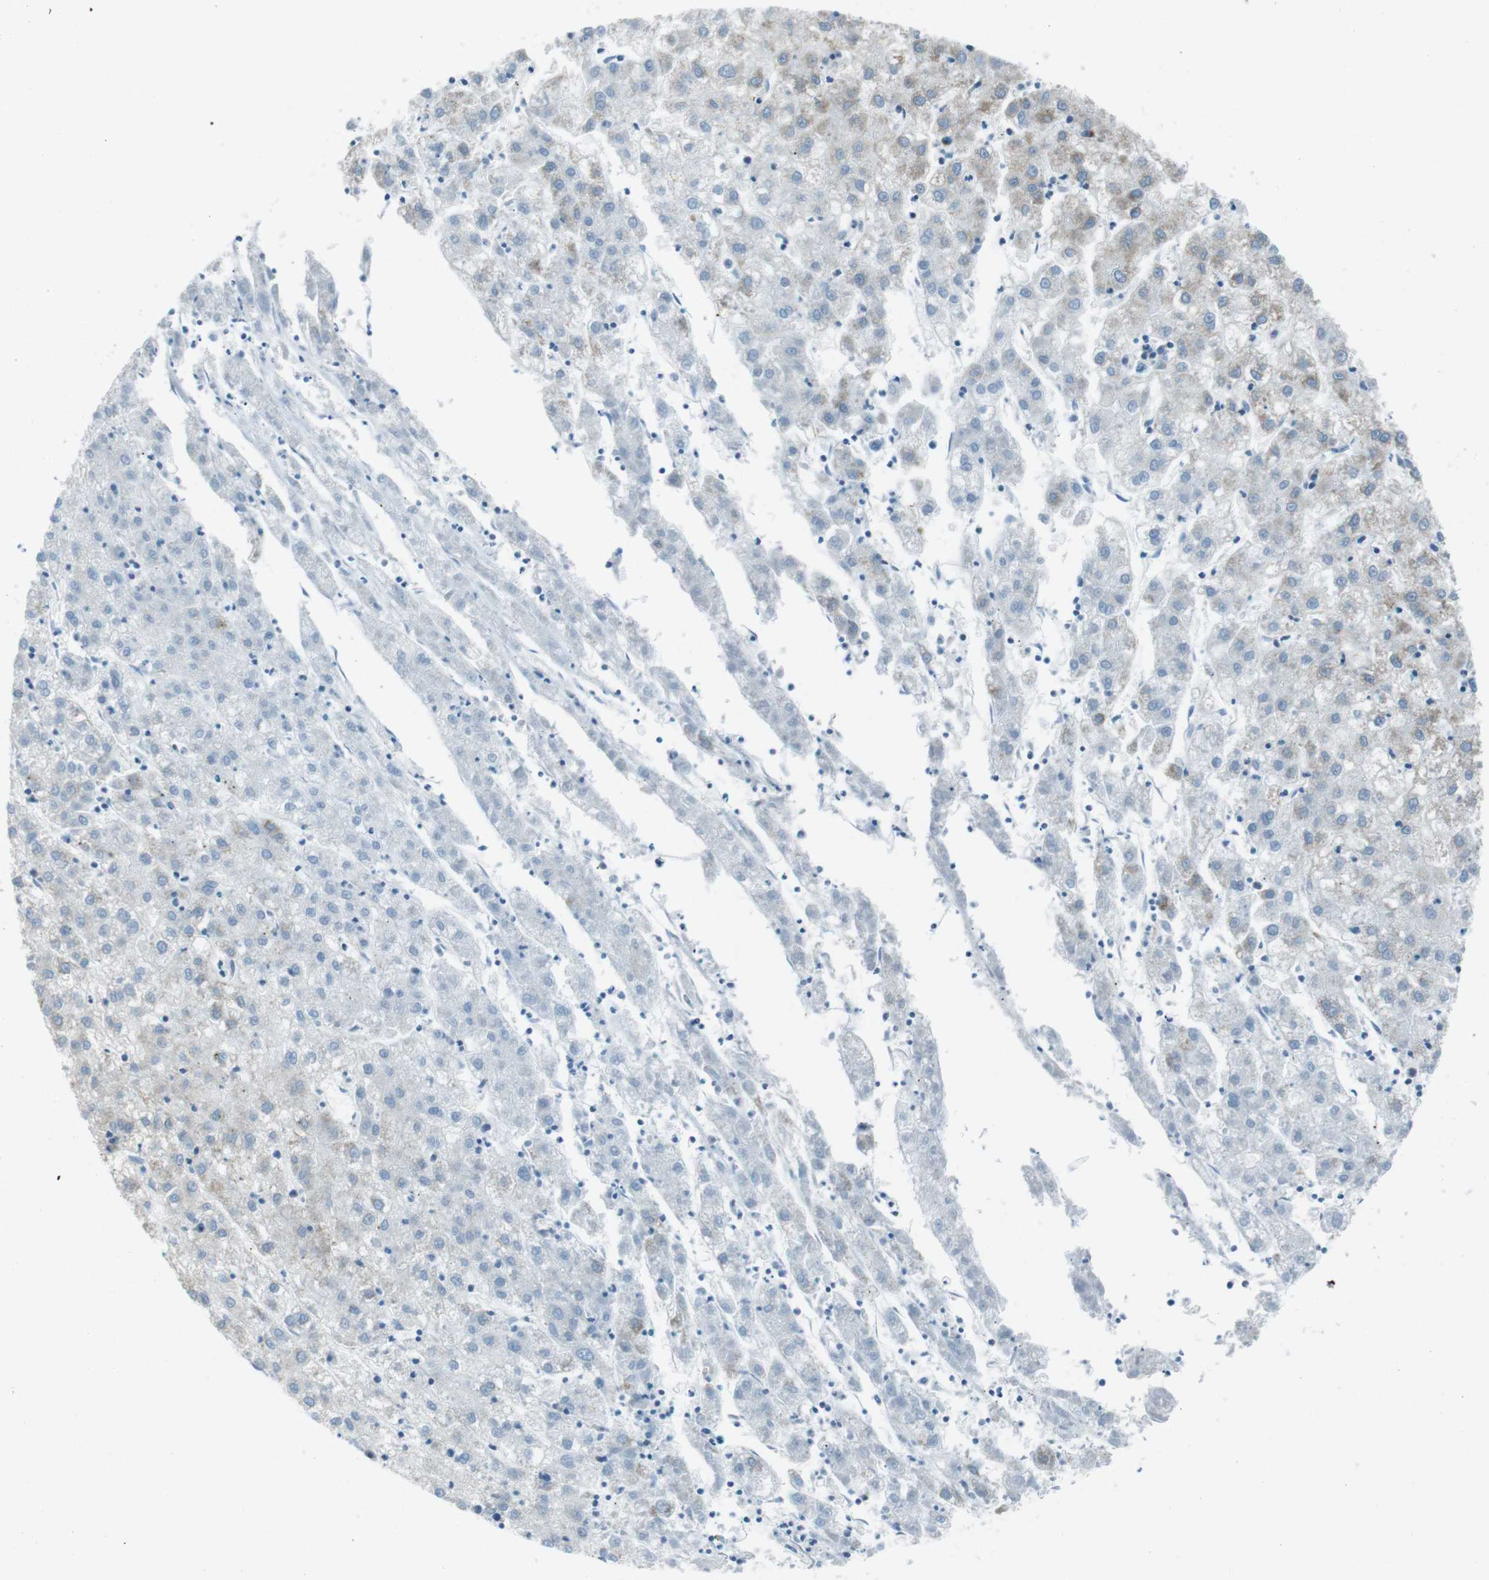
{"staining": {"intensity": "weak", "quantity": "<25%", "location": "cytoplasmic/membranous"}, "tissue": "liver cancer", "cell_type": "Tumor cells", "image_type": "cancer", "snomed": [{"axis": "morphology", "description": "Carcinoma, Hepatocellular, NOS"}, {"axis": "topography", "description": "Liver"}], "caption": "Micrograph shows no protein positivity in tumor cells of hepatocellular carcinoma (liver) tissue.", "gene": "DNAJA3", "patient": {"sex": "male", "age": 72}}